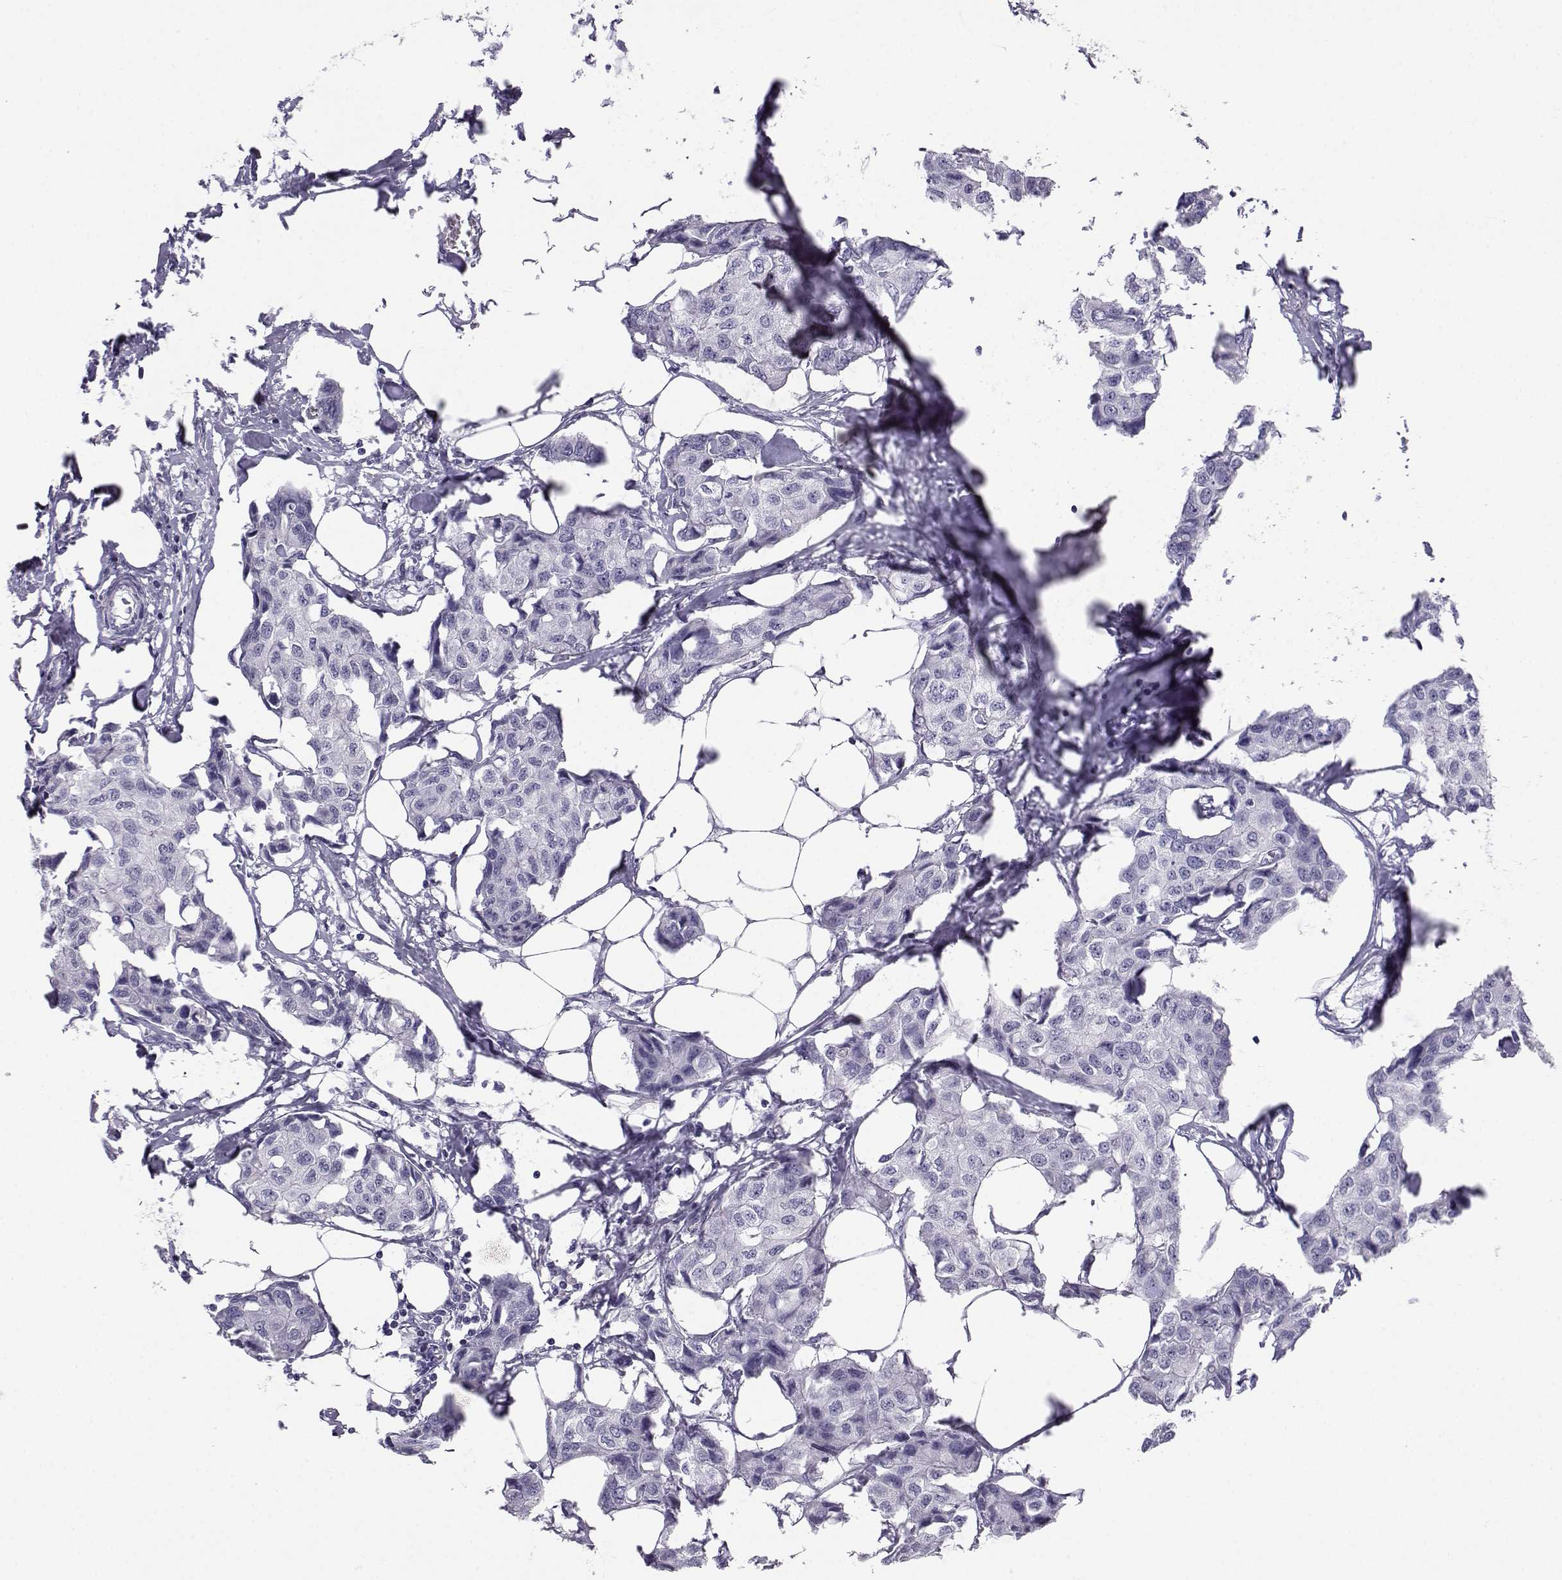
{"staining": {"intensity": "negative", "quantity": "none", "location": "none"}, "tissue": "breast cancer", "cell_type": "Tumor cells", "image_type": "cancer", "snomed": [{"axis": "morphology", "description": "Duct carcinoma"}, {"axis": "topography", "description": "Breast"}], "caption": "This image is of invasive ductal carcinoma (breast) stained with IHC to label a protein in brown with the nuclei are counter-stained blue. There is no expression in tumor cells.", "gene": "PCSK1N", "patient": {"sex": "female", "age": 80}}